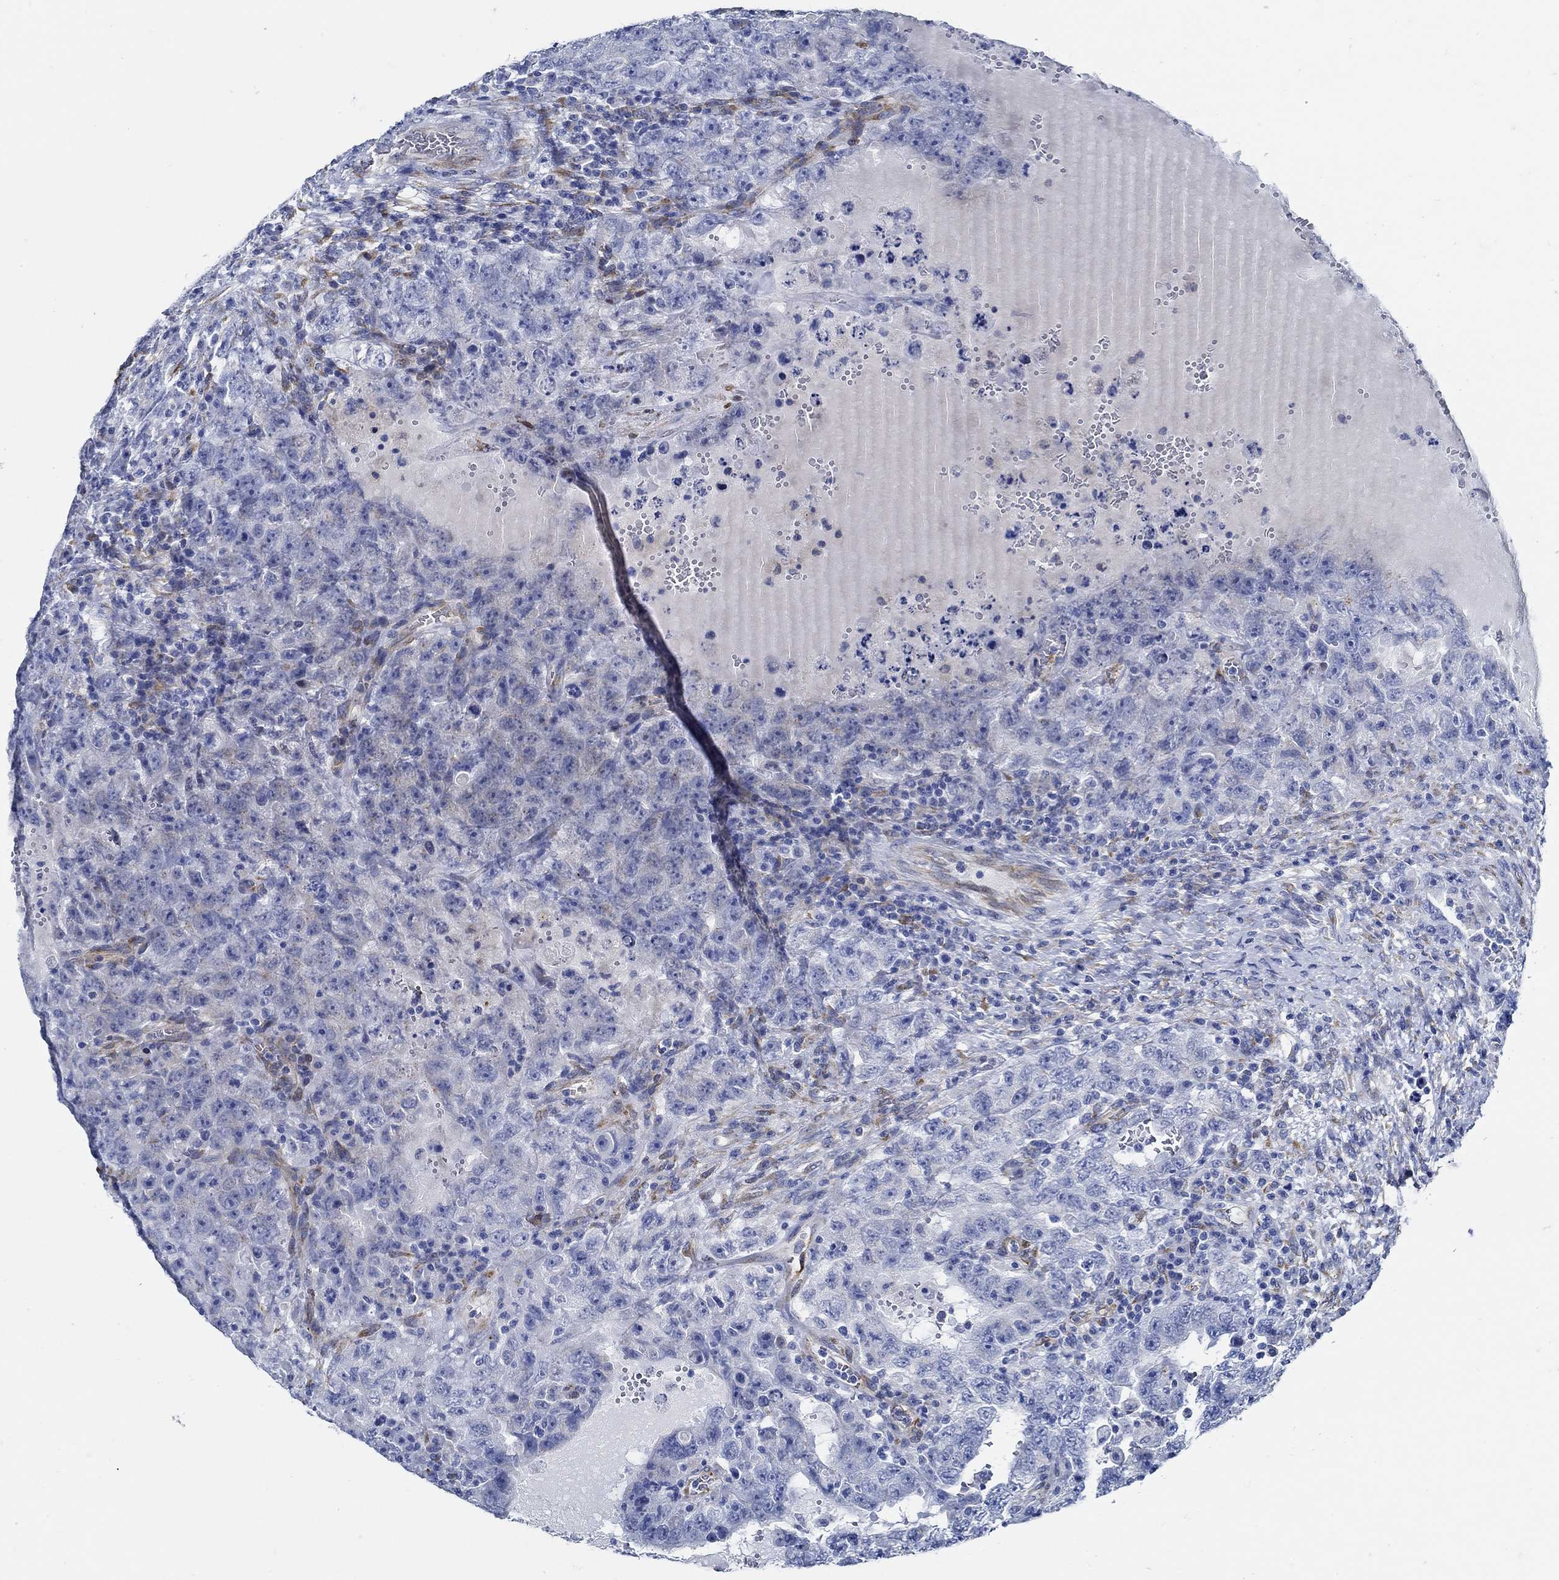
{"staining": {"intensity": "negative", "quantity": "none", "location": "none"}, "tissue": "testis cancer", "cell_type": "Tumor cells", "image_type": "cancer", "snomed": [{"axis": "morphology", "description": "Carcinoma, Embryonal, NOS"}, {"axis": "topography", "description": "Testis"}], "caption": "There is no significant expression in tumor cells of embryonal carcinoma (testis). Nuclei are stained in blue.", "gene": "HECW2", "patient": {"sex": "male", "age": 26}}